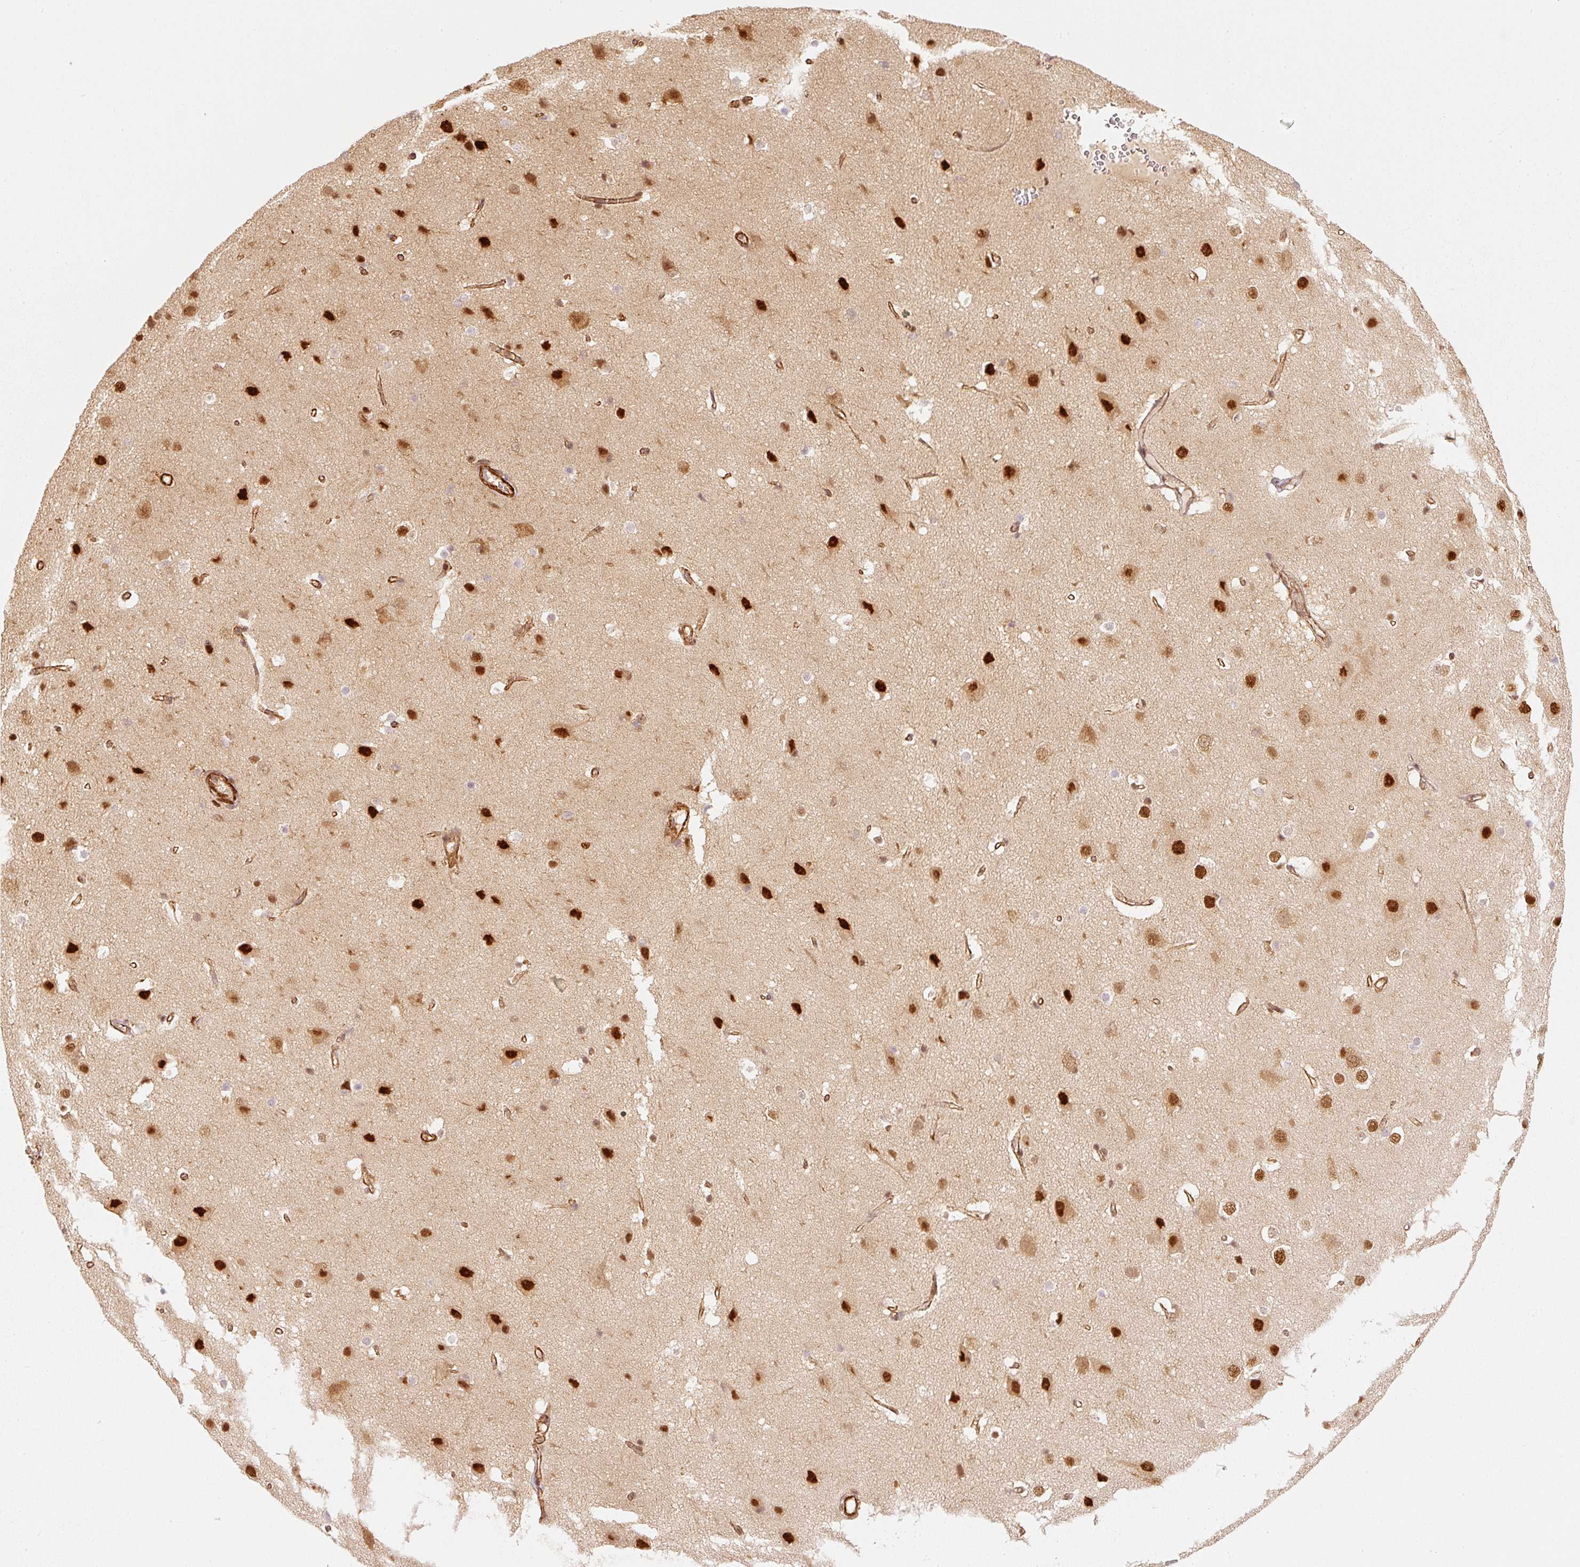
{"staining": {"intensity": "strong", "quantity": ">75%", "location": "nuclear"}, "tissue": "cerebral cortex", "cell_type": "Endothelial cells", "image_type": "normal", "snomed": [{"axis": "morphology", "description": "Normal tissue, NOS"}, {"axis": "topography", "description": "Cerebral cortex"}], "caption": "The histopathology image shows staining of unremarkable cerebral cortex, revealing strong nuclear protein positivity (brown color) within endothelial cells. Nuclei are stained in blue.", "gene": "PSMD1", "patient": {"sex": "male", "age": 37}}